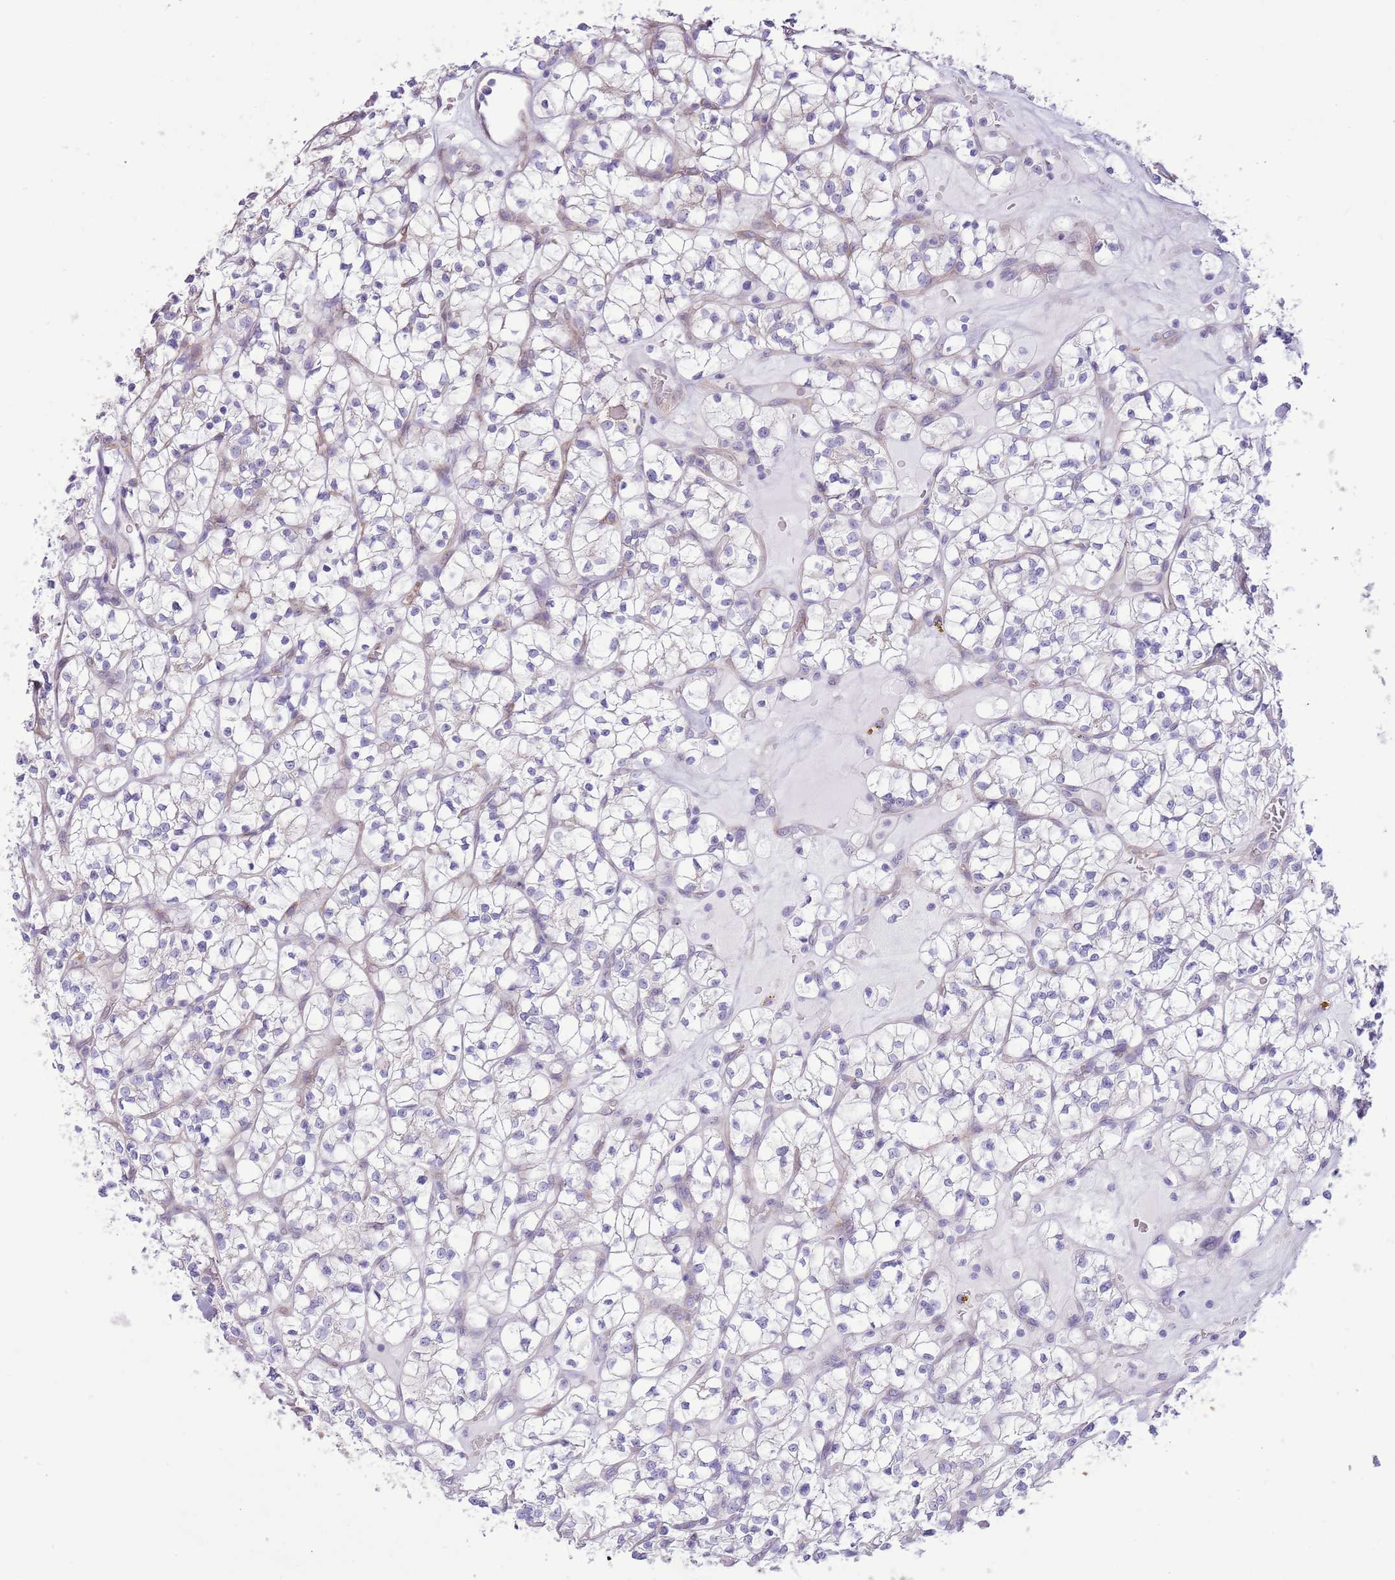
{"staining": {"intensity": "negative", "quantity": "none", "location": "none"}, "tissue": "renal cancer", "cell_type": "Tumor cells", "image_type": "cancer", "snomed": [{"axis": "morphology", "description": "Adenocarcinoma, NOS"}, {"axis": "topography", "description": "Kidney"}], "caption": "Tumor cells are negative for brown protein staining in renal cancer (adenocarcinoma).", "gene": "ZC4H2", "patient": {"sex": "female", "age": 64}}